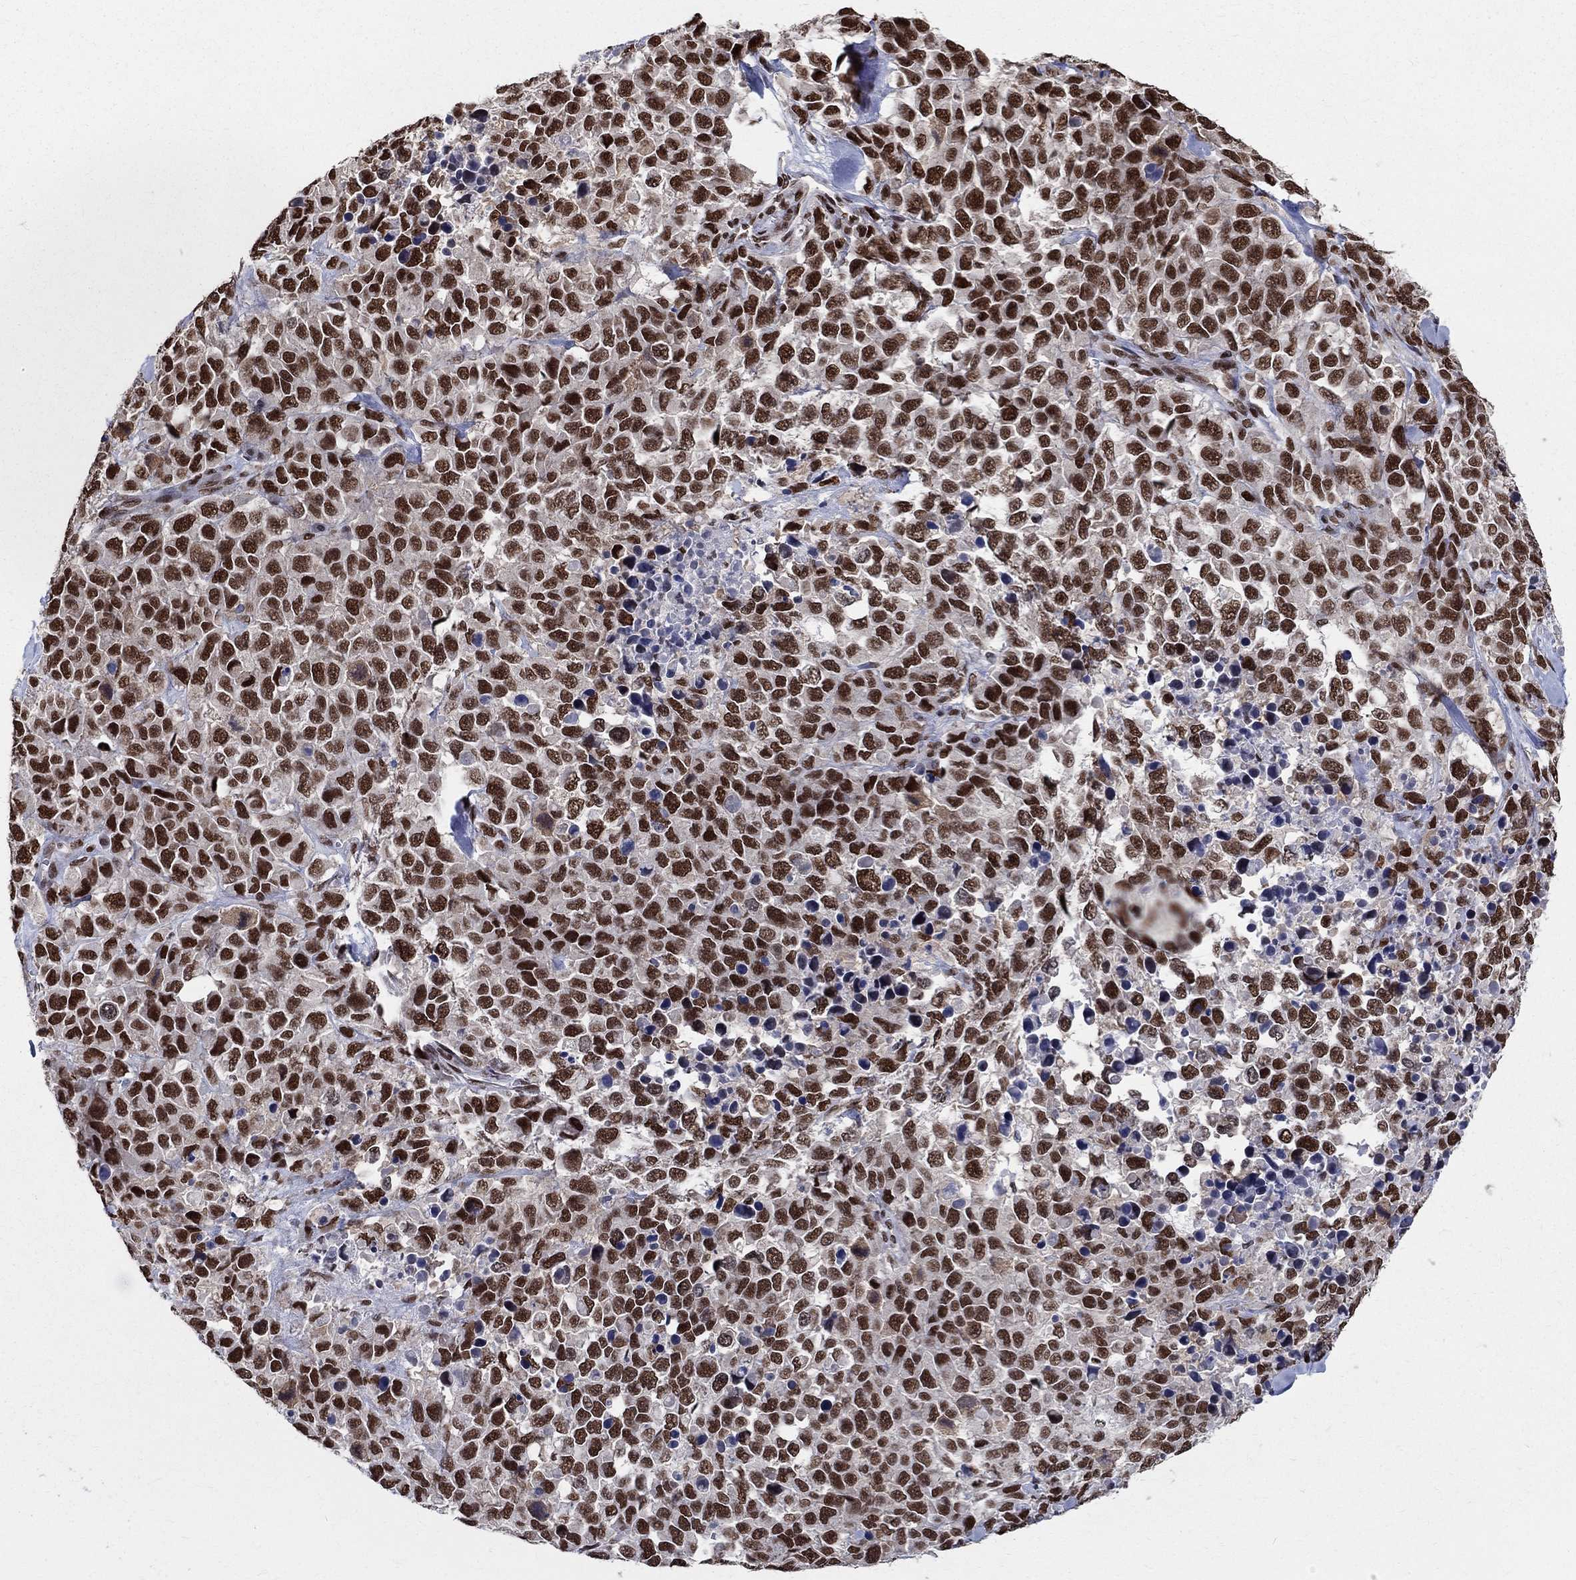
{"staining": {"intensity": "strong", "quantity": ">75%", "location": "nuclear"}, "tissue": "melanoma", "cell_type": "Tumor cells", "image_type": "cancer", "snomed": [{"axis": "morphology", "description": "Malignant melanoma, Metastatic site"}, {"axis": "topography", "description": "Skin"}], "caption": "Human melanoma stained with a protein marker reveals strong staining in tumor cells.", "gene": "FBXO16", "patient": {"sex": "male", "age": 84}}